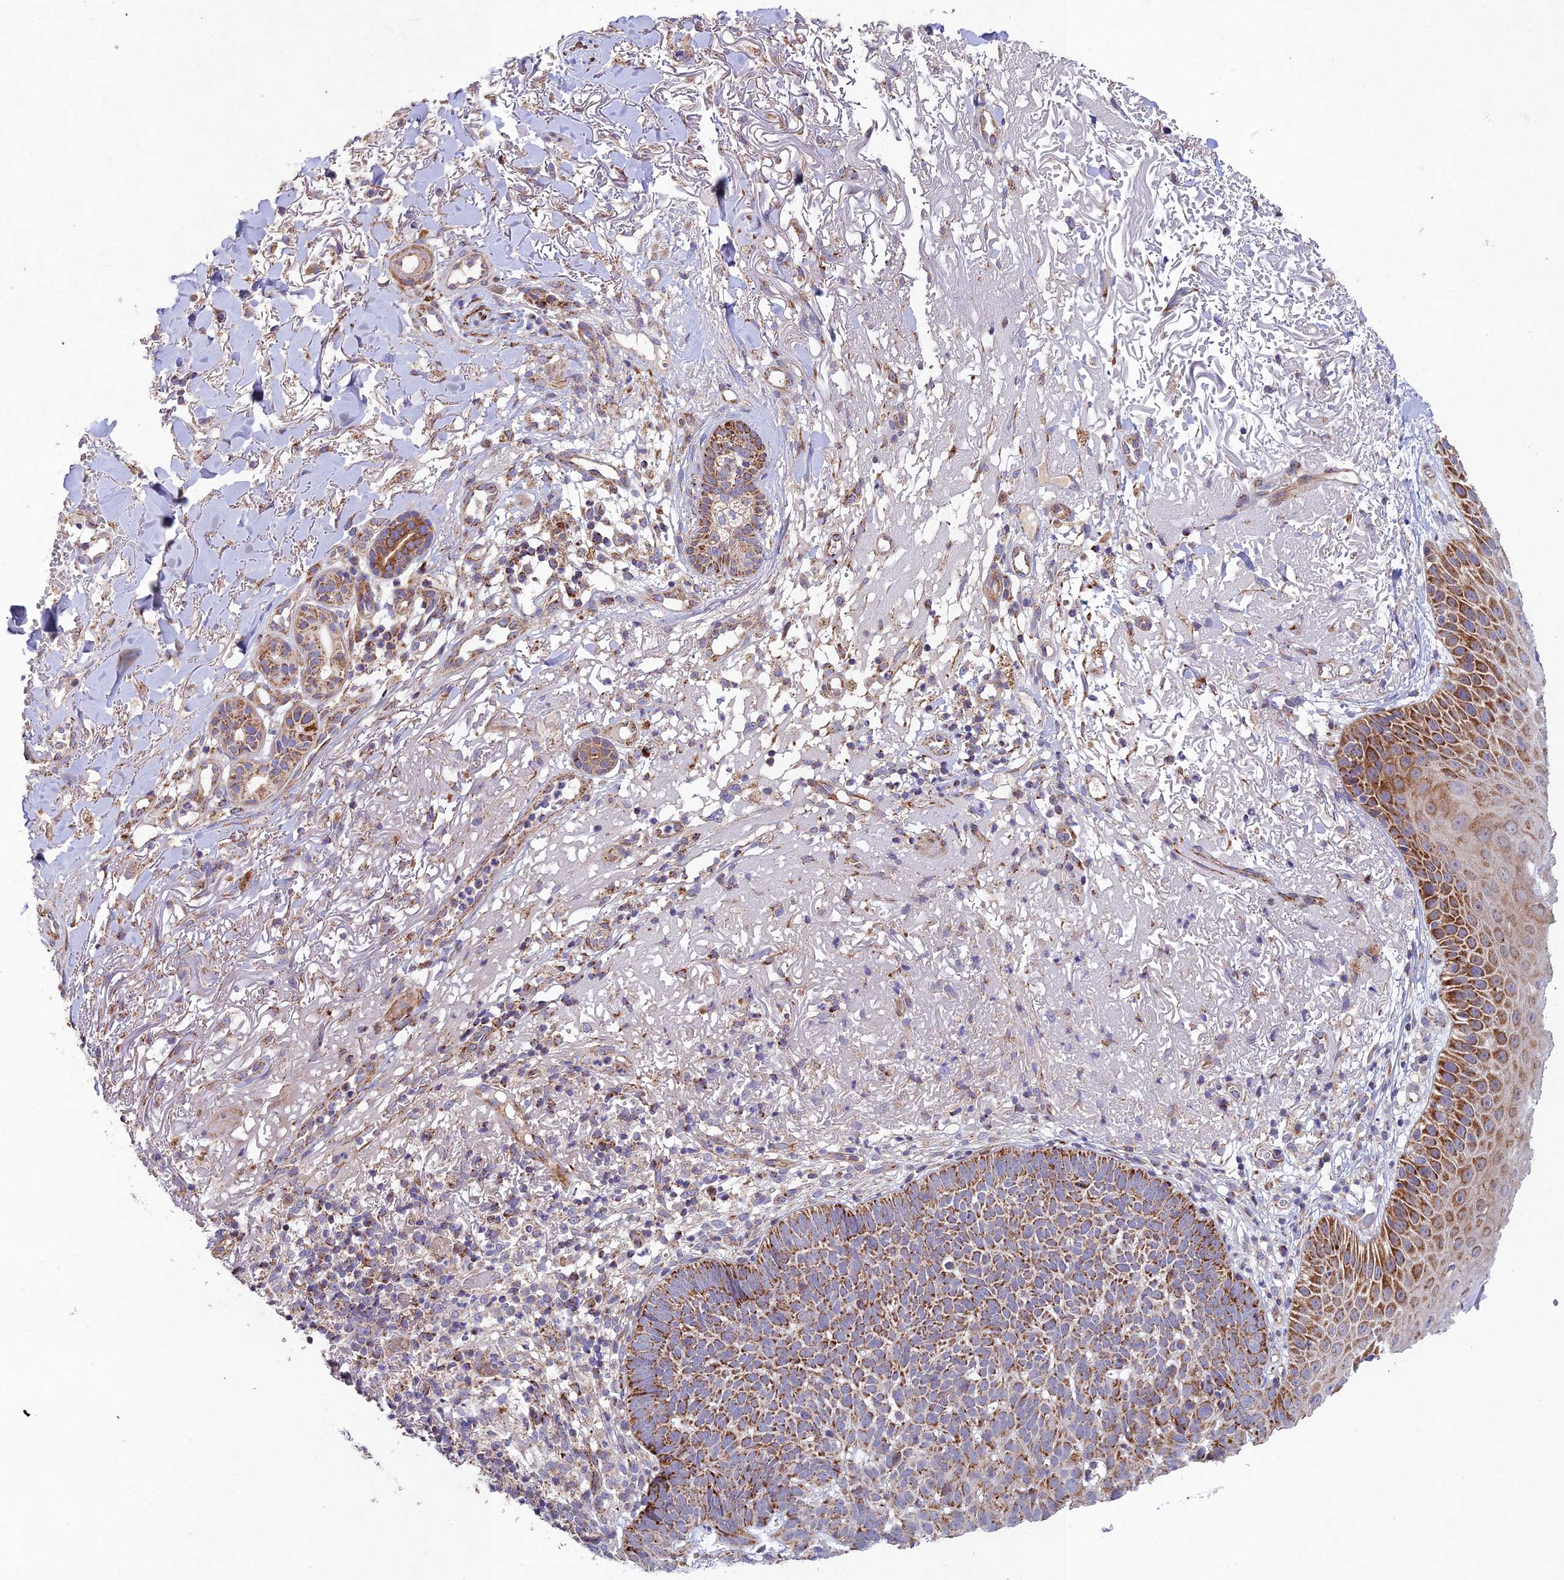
{"staining": {"intensity": "strong", "quantity": ">75%", "location": "cytoplasmic/membranous"}, "tissue": "skin cancer", "cell_type": "Tumor cells", "image_type": "cancer", "snomed": [{"axis": "morphology", "description": "Basal cell carcinoma"}, {"axis": "topography", "description": "Skin"}], "caption": "Human basal cell carcinoma (skin) stained with a brown dye demonstrates strong cytoplasmic/membranous positive expression in about >75% of tumor cells.", "gene": "KHDC3L", "patient": {"sex": "female", "age": 78}}